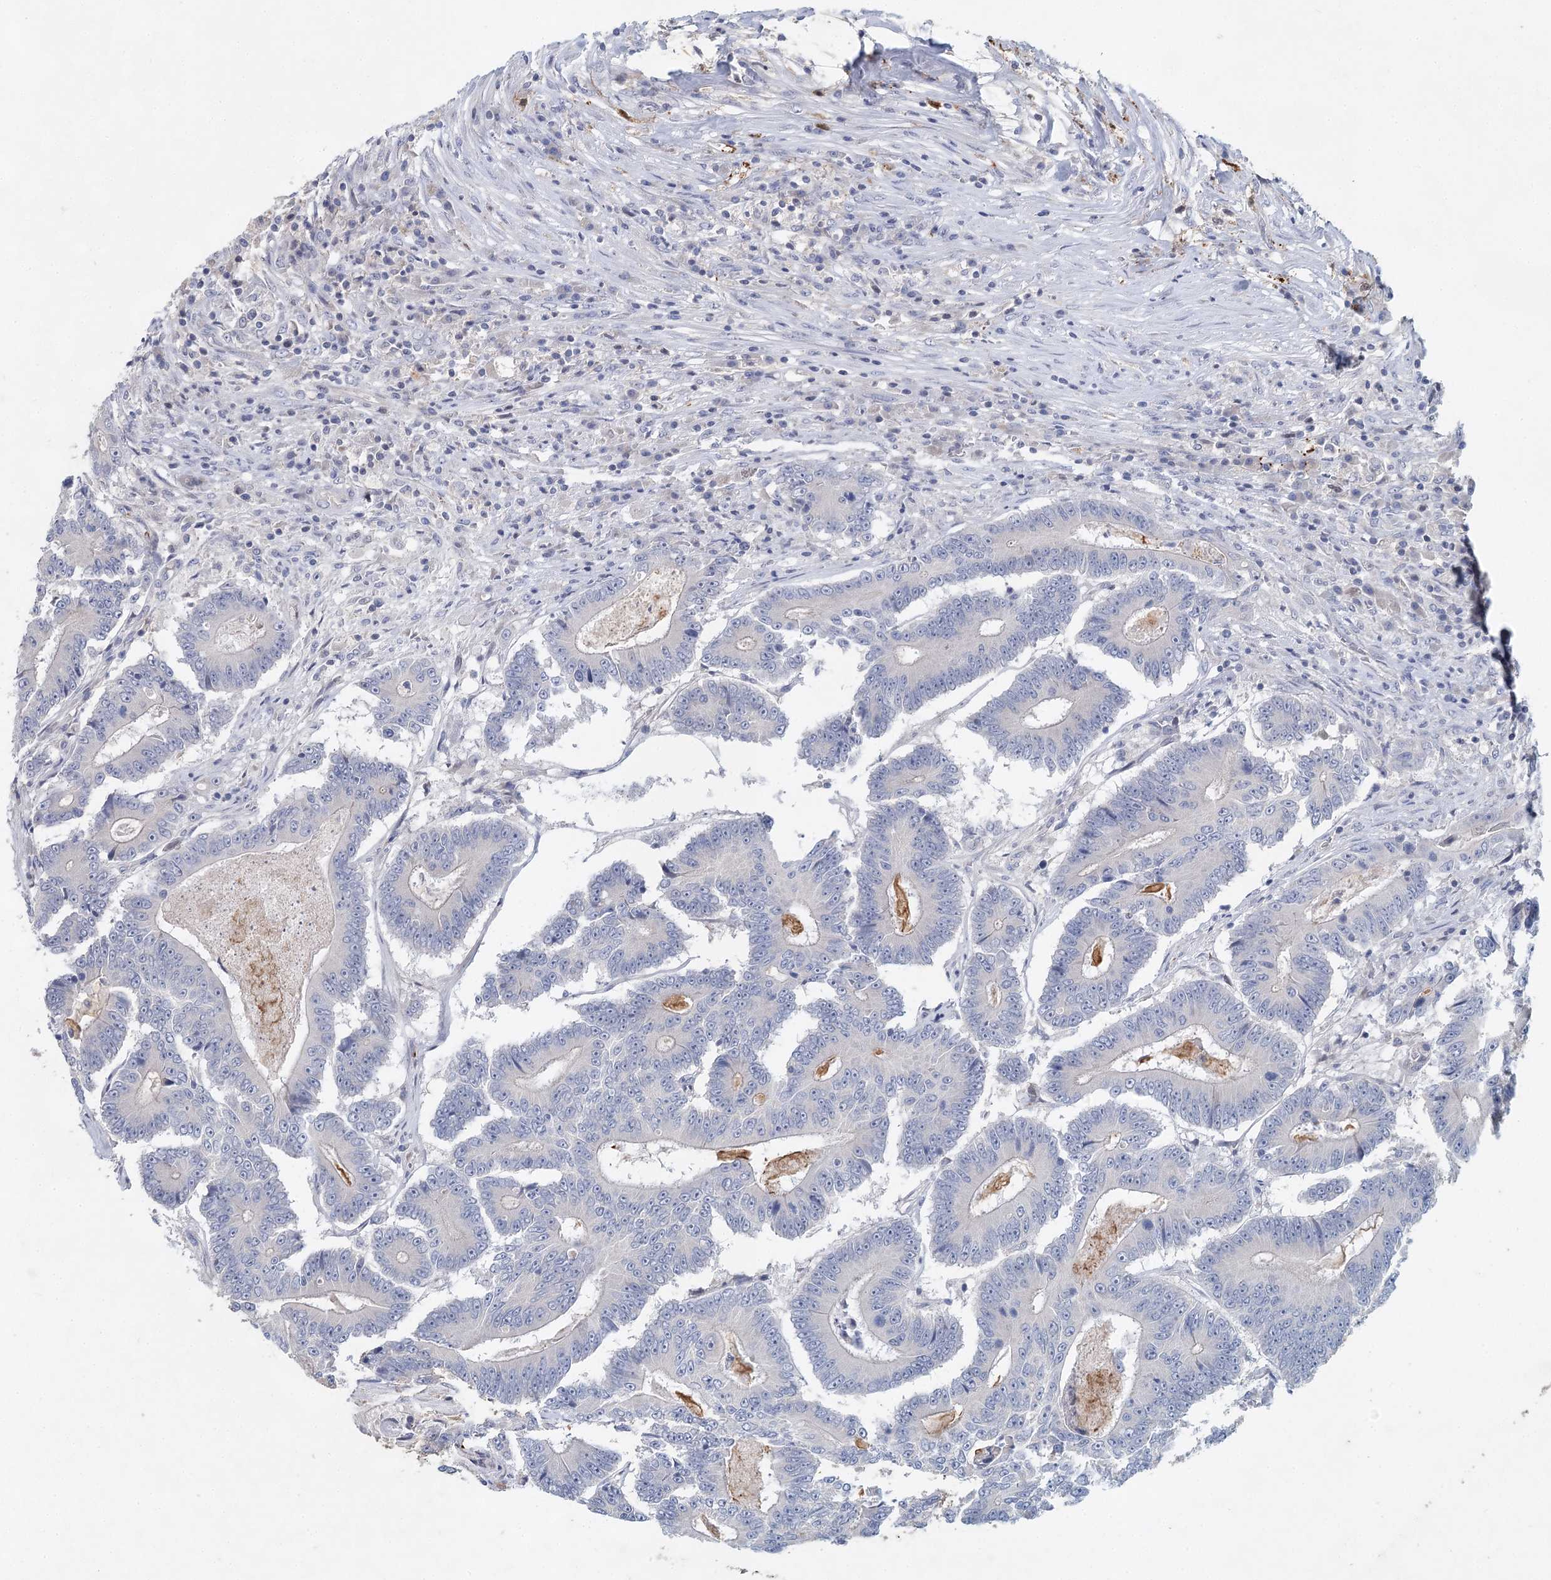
{"staining": {"intensity": "negative", "quantity": "none", "location": "none"}, "tissue": "colorectal cancer", "cell_type": "Tumor cells", "image_type": "cancer", "snomed": [{"axis": "morphology", "description": "Adenocarcinoma, NOS"}, {"axis": "topography", "description": "Colon"}], "caption": "High power microscopy photomicrograph of an immunohistochemistry image of adenocarcinoma (colorectal), revealing no significant expression in tumor cells.", "gene": "SLC19A3", "patient": {"sex": "male", "age": 83}}